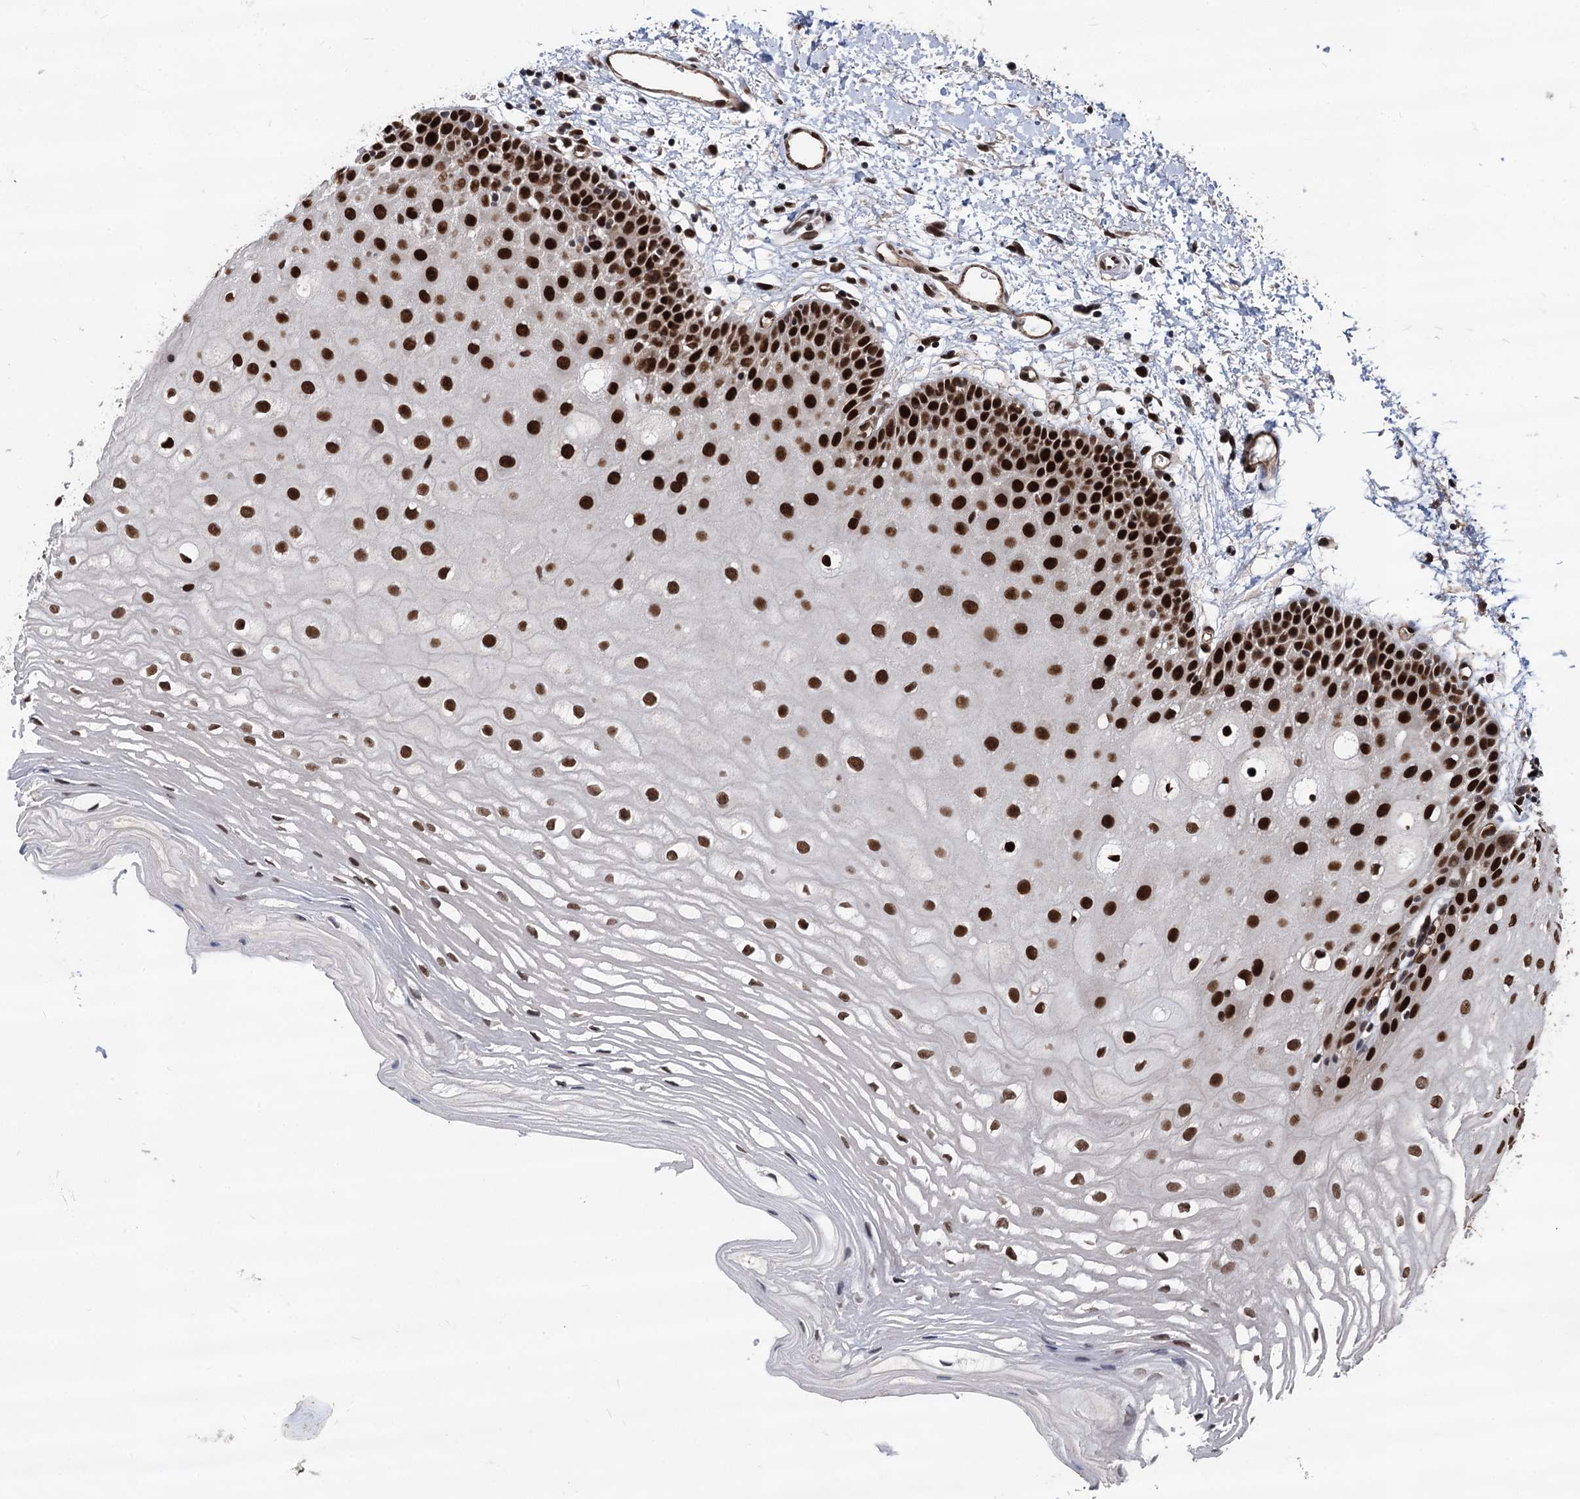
{"staining": {"intensity": "strong", "quantity": ">75%", "location": "nuclear"}, "tissue": "oral mucosa", "cell_type": "Squamous epithelial cells", "image_type": "normal", "snomed": [{"axis": "morphology", "description": "Normal tissue, NOS"}, {"axis": "topography", "description": "Oral tissue"}, {"axis": "topography", "description": "Tounge, NOS"}], "caption": "Immunohistochemistry micrograph of normal oral mucosa: human oral mucosa stained using immunohistochemistry (IHC) displays high levels of strong protein expression localized specifically in the nuclear of squamous epithelial cells, appearing as a nuclear brown color.", "gene": "GALNT11", "patient": {"sex": "female", "age": 73}}